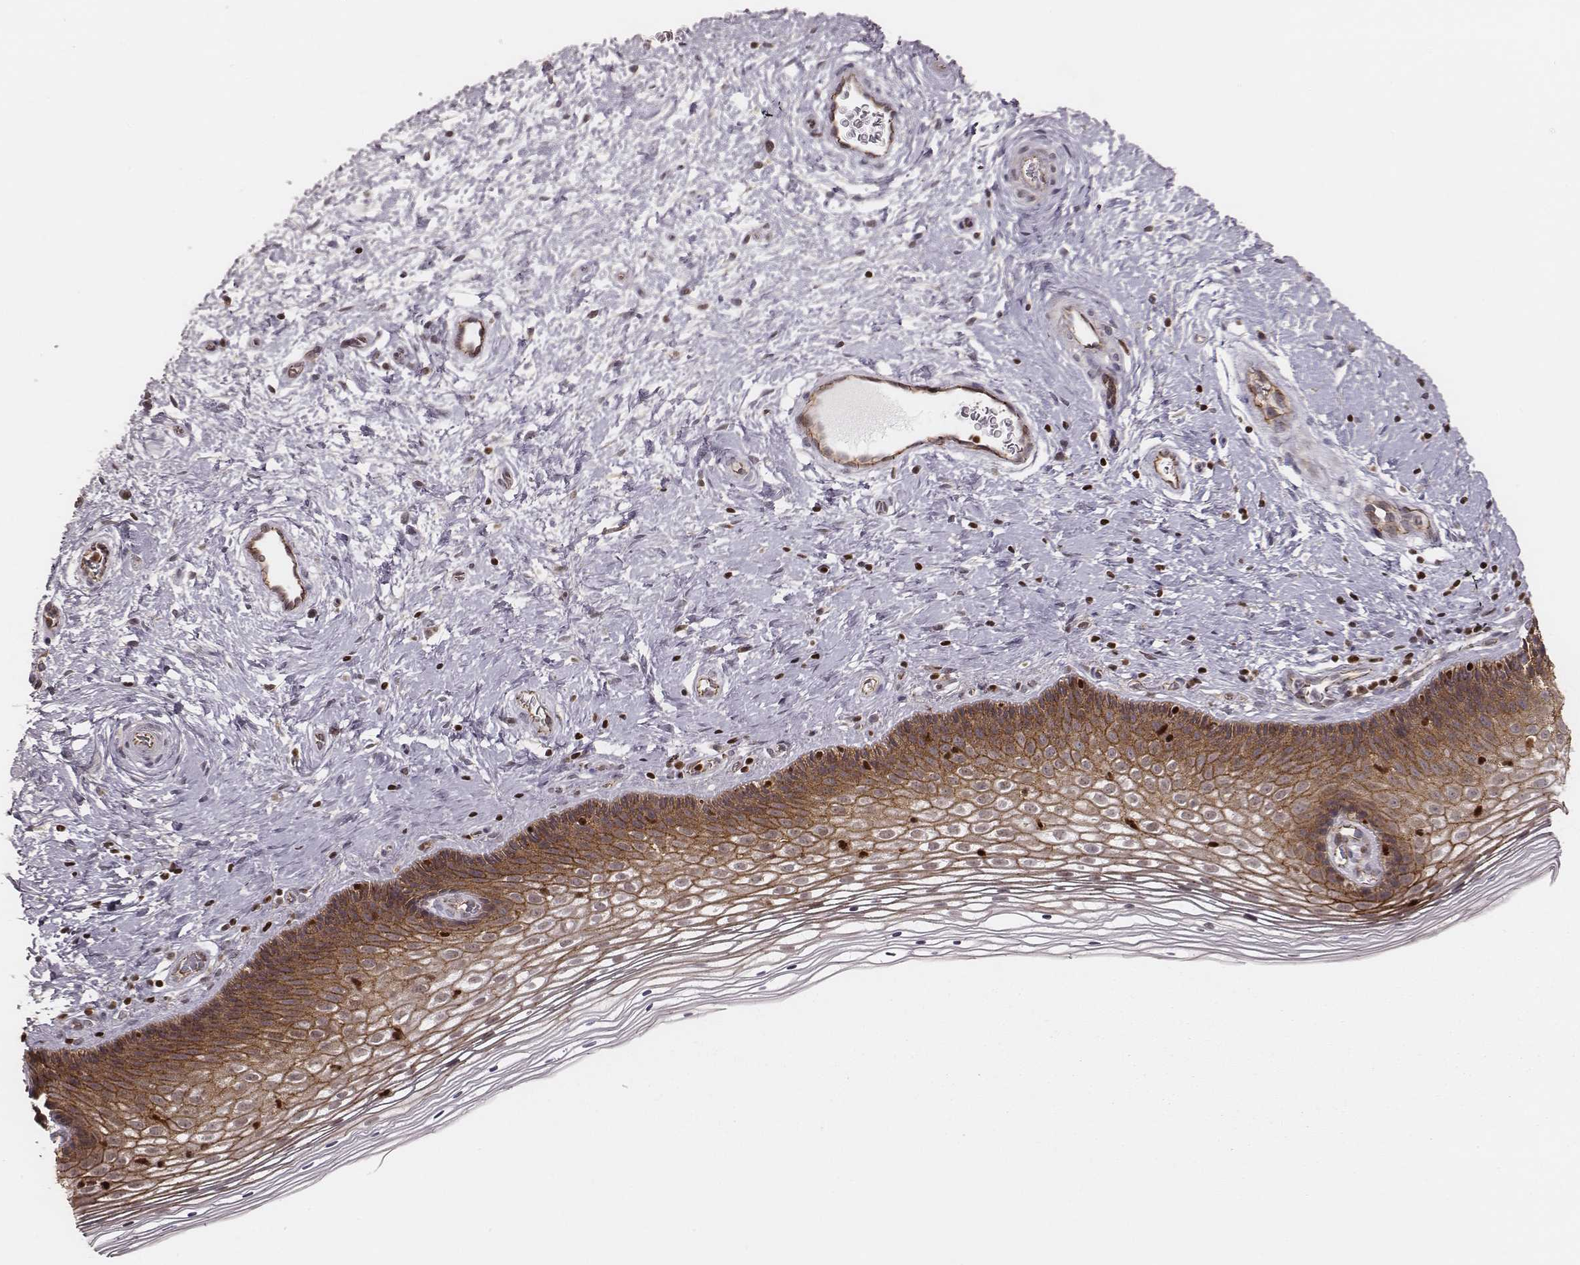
{"staining": {"intensity": "moderate", "quantity": ">75%", "location": "cytoplasmic/membranous"}, "tissue": "cervix", "cell_type": "Squamous epithelial cells", "image_type": "normal", "snomed": [{"axis": "morphology", "description": "Normal tissue, NOS"}, {"axis": "topography", "description": "Cervix"}], "caption": "Normal cervix demonstrates moderate cytoplasmic/membranous positivity in approximately >75% of squamous epithelial cells.", "gene": "WDR59", "patient": {"sex": "female", "age": 34}}